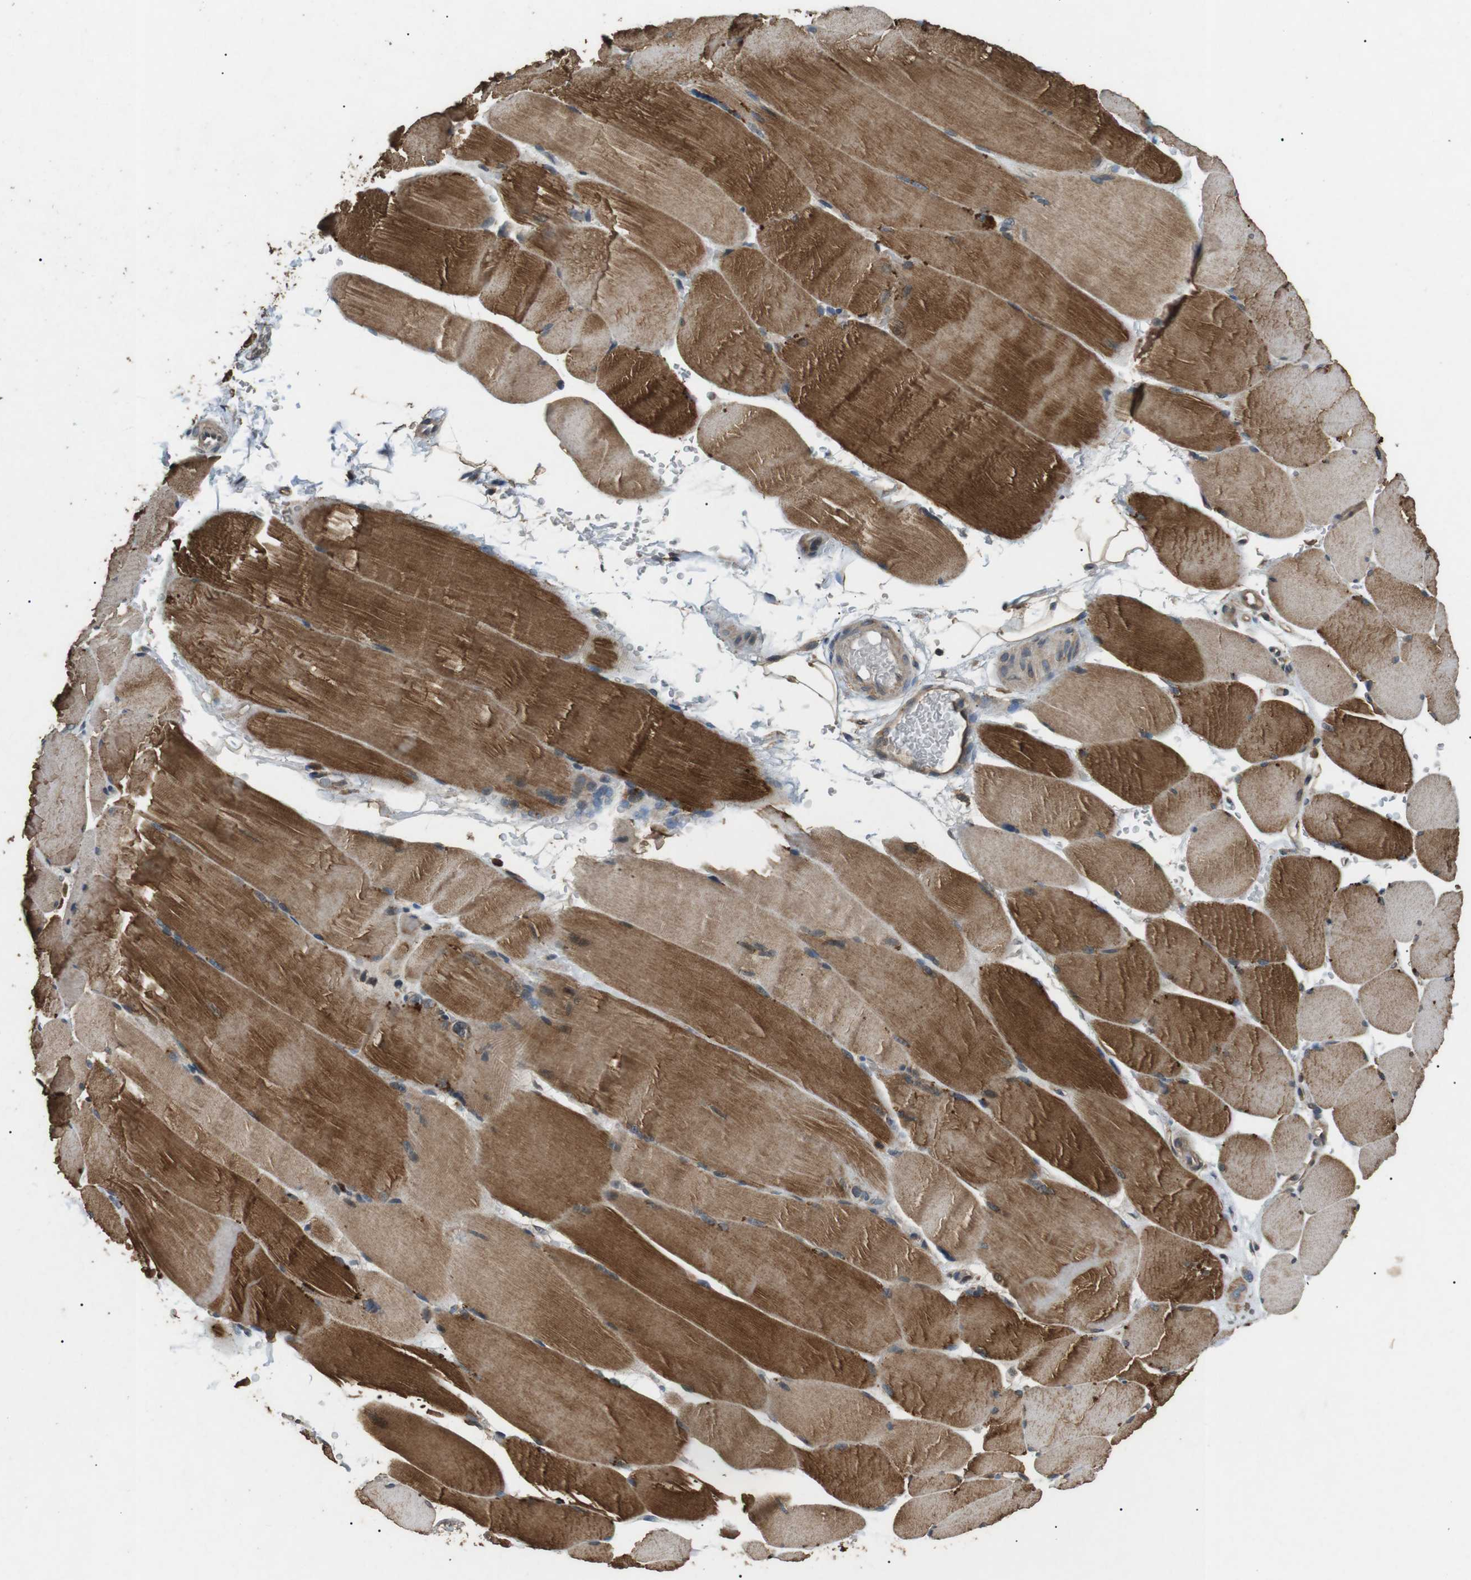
{"staining": {"intensity": "moderate", "quantity": ">75%", "location": "cytoplasmic/membranous"}, "tissue": "skeletal muscle", "cell_type": "Myocytes", "image_type": "normal", "snomed": [{"axis": "morphology", "description": "Normal tissue, NOS"}, {"axis": "topography", "description": "Skin"}, {"axis": "topography", "description": "Skeletal muscle"}], "caption": "Immunohistochemistry (IHC) micrograph of unremarkable skeletal muscle: human skeletal muscle stained using immunohistochemistry demonstrates medium levels of moderate protein expression localized specifically in the cytoplasmic/membranous of myocytes, appearing as a cytoplasmic/membranous brown color.", "gene": "TBC1D15", "patient": {"sex": "male", "age": 83}}